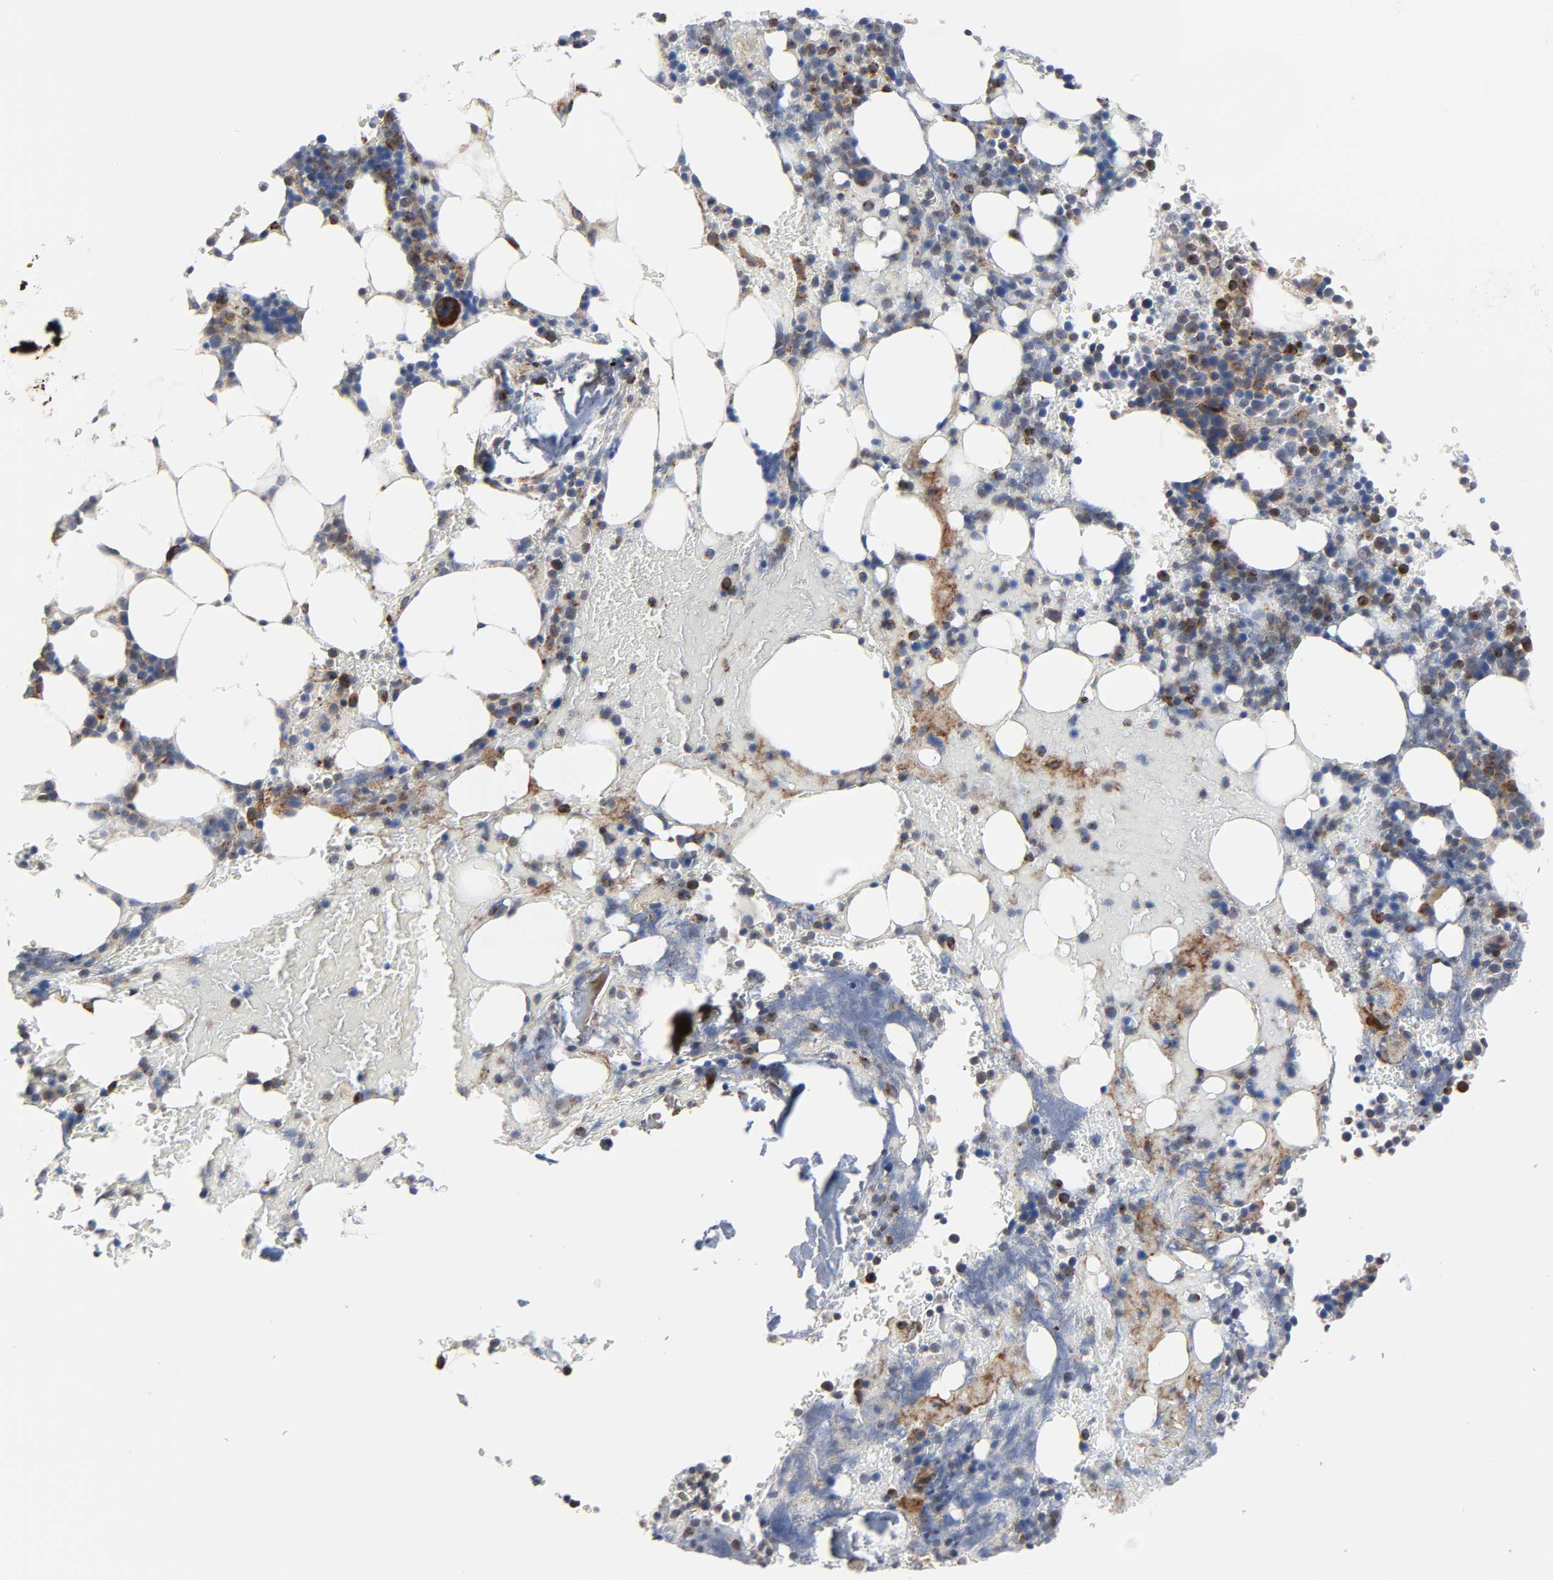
{"staining": {"intensity": "strong", "quantity": "<25%", "location": "cytoplasmic/membranous"}, "tissue": "bone marrow", "cell_type": "Hematopoietic cells", "image_type": "normal", "snomed": [{"axis": "morphology", "description": "Normal tissue, NOS"}, {"axis": "topography", "description": "Bone marrow"}], "caption": "Immunohistochemical staining of benign human bone marrow displays strong cytoplasmic/membranous protein staining in approximately <25% of hematopoietic cells. (IHC, brightfield microscopy, high magnification).", "gene": "ARHGAP1", "patient": {"sex": "female", "age": 73}}